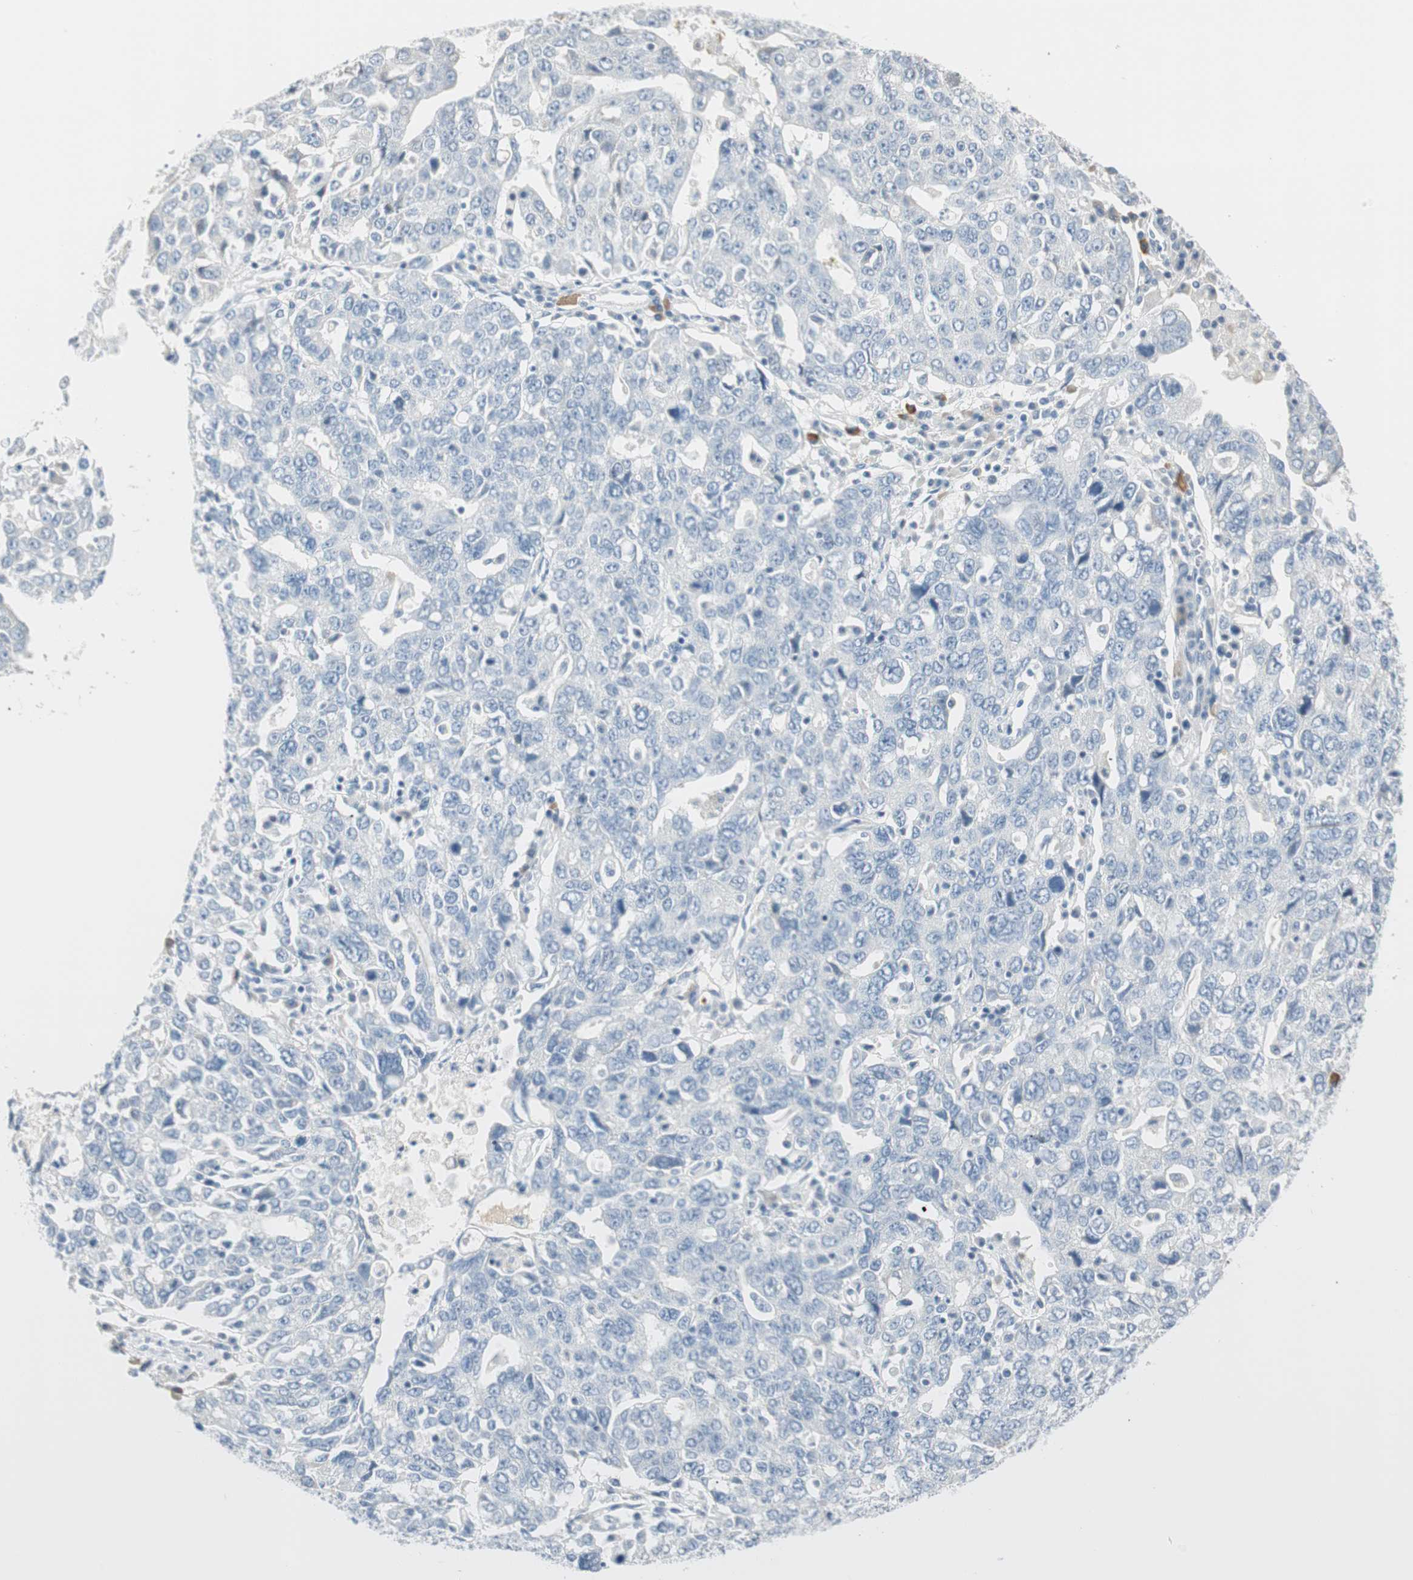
{"staining": {"intensity": "negative", "quantity": "none", "location": "none"}, "tissue": "ovarian cancer", "cell_type": "Tumor cells", "image_type": "cancer", "snomed": [{"axis": "morphology", "description": "Carcinoma, endometroid"}, {"axis": "topography", "description": "Ovary"}], "caption": "An image of endometroid carcinoma (ovarian) stained for a protein displays no brown staining in tumor cells. (Immunohistochemistry (ihc), brightfield microscopy, high magnification).", "gene": "MLLT10", "patient": {"sex": "female", "age": 62}}